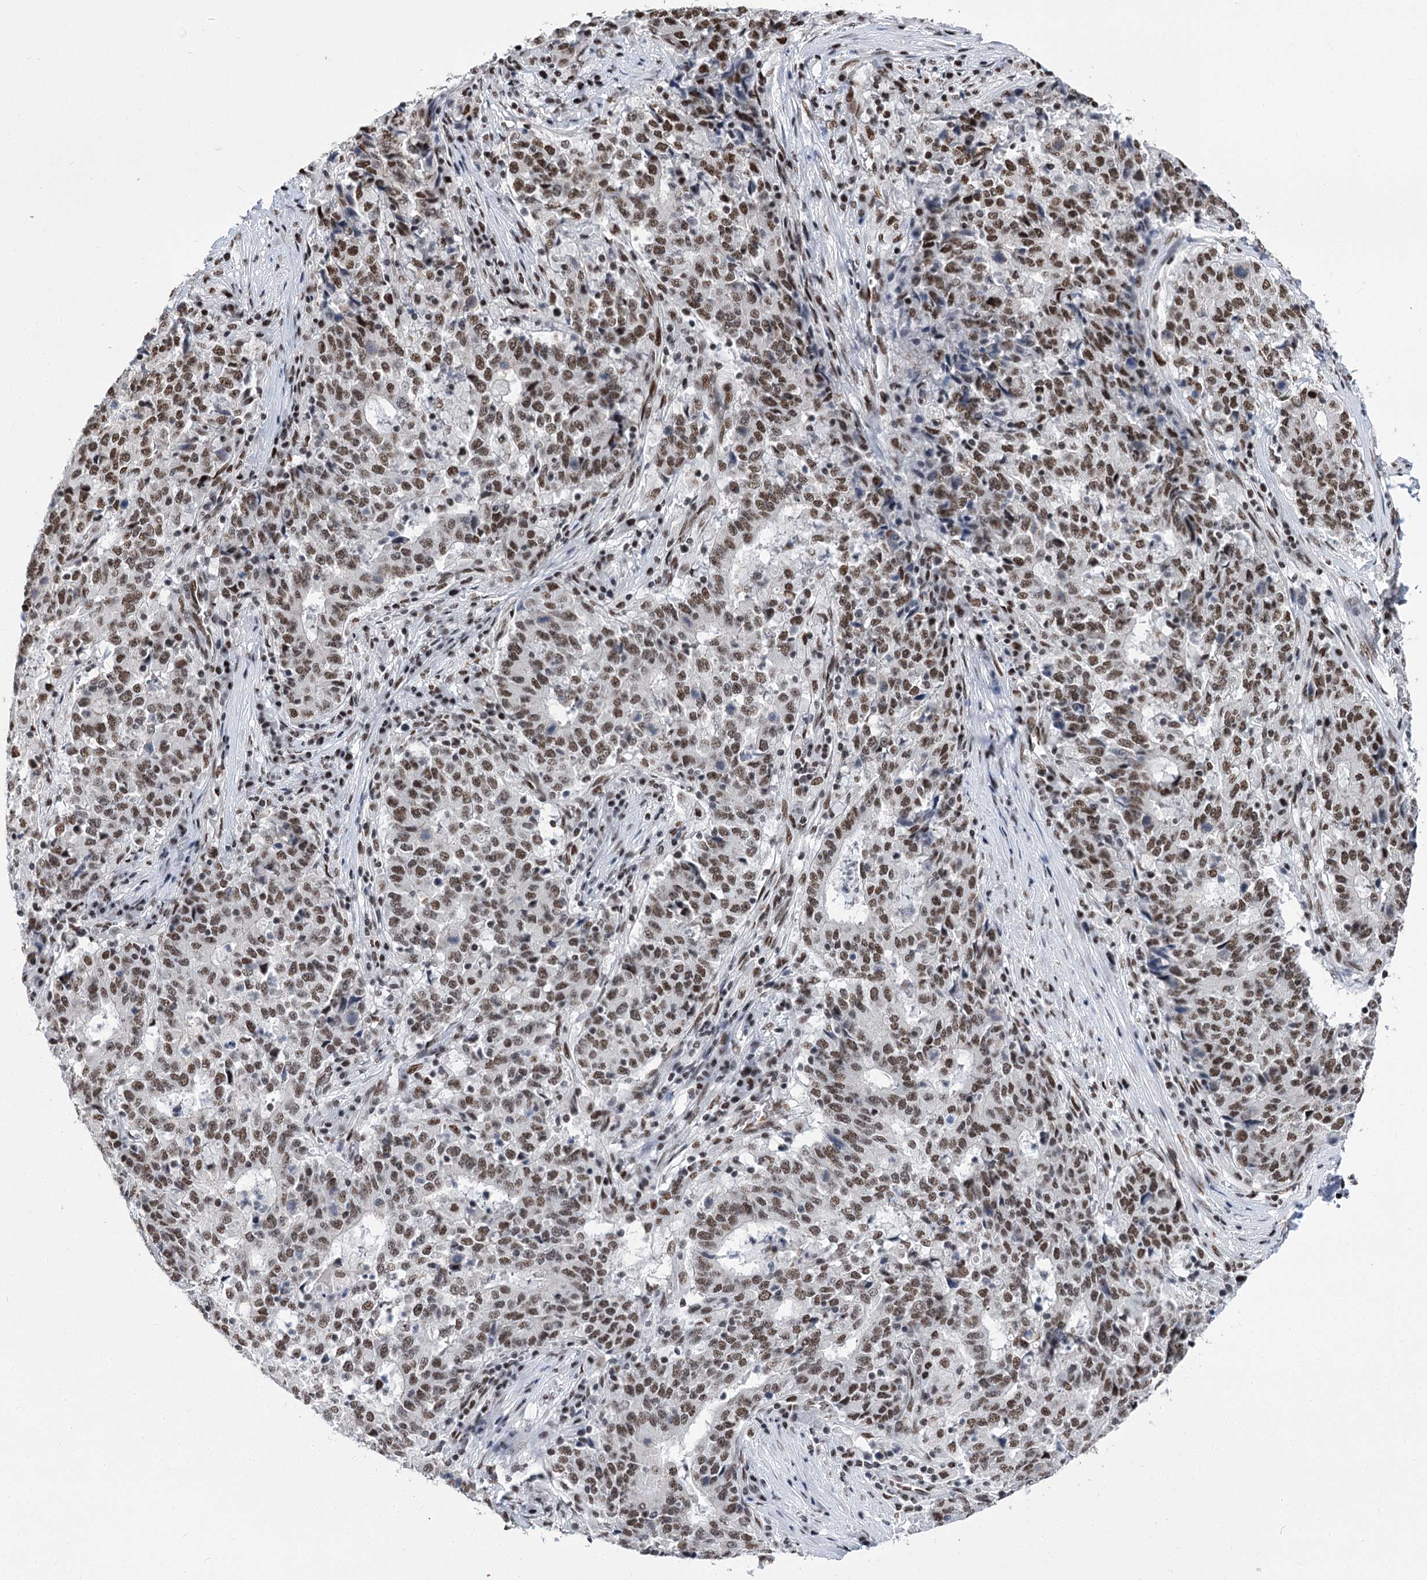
{"staining": {"intensity": "moderate", "quantity": ">75%", "location": "nuclear"}, "tissue": "stomach cancer", "cell_type": "Tumor cells", "image_type": "cancer", "snomed": [{"axis": "morphology", "description": "Adenocarcinoma, NOS"}, {"axis": "topography", "description": "Stomach"}], "caption": "There is medium levels of moderate nuclear expression in tumor cells of adenocarcinoma (stomach), as demonstrated by immunohistochemical staining (brown color).", "gene": "POU4F3", "patient": {"sex": "male", "age": 59}}